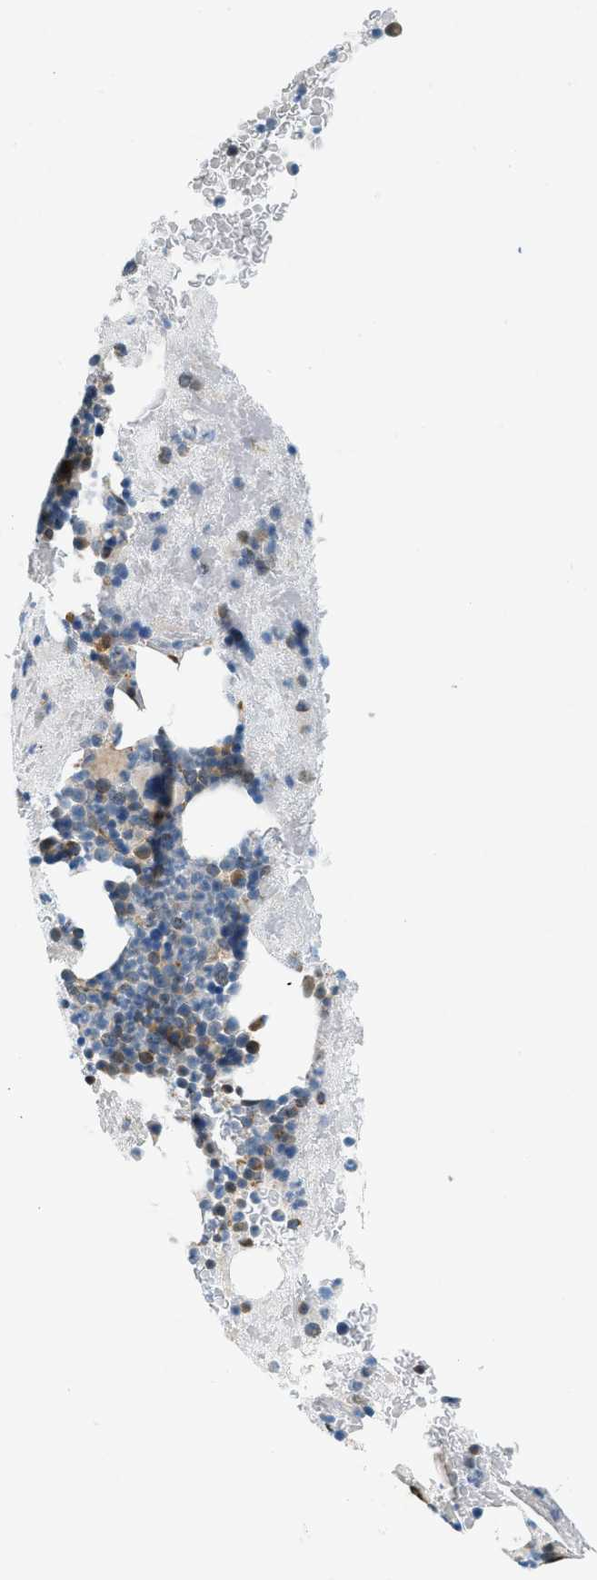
{"staining": {"intensity": "negative", "quantity": "none", "location": "none"}, "tissue": "bone marrow", "cell_type": "Hematopoietic cells", "image_type": "normal", "snomed": [{"axis": "morphology", "description": "Normal tissue, NOS"}, {"axis": "morphology", "description": "Inflammation, NOS"}, {"axis": "topography", "description": "Bone marrow"}], "caption": "Hematopoietic cells show no significant protein staining in unremarkable bone marrow. (Stains: DAB immunohistochemistry with hematoxylin counter stain, Microscopy: brightfield microscopy at high magnification).", "gene": "PIGG", "patient": {"sex": "male", "age": 63}}